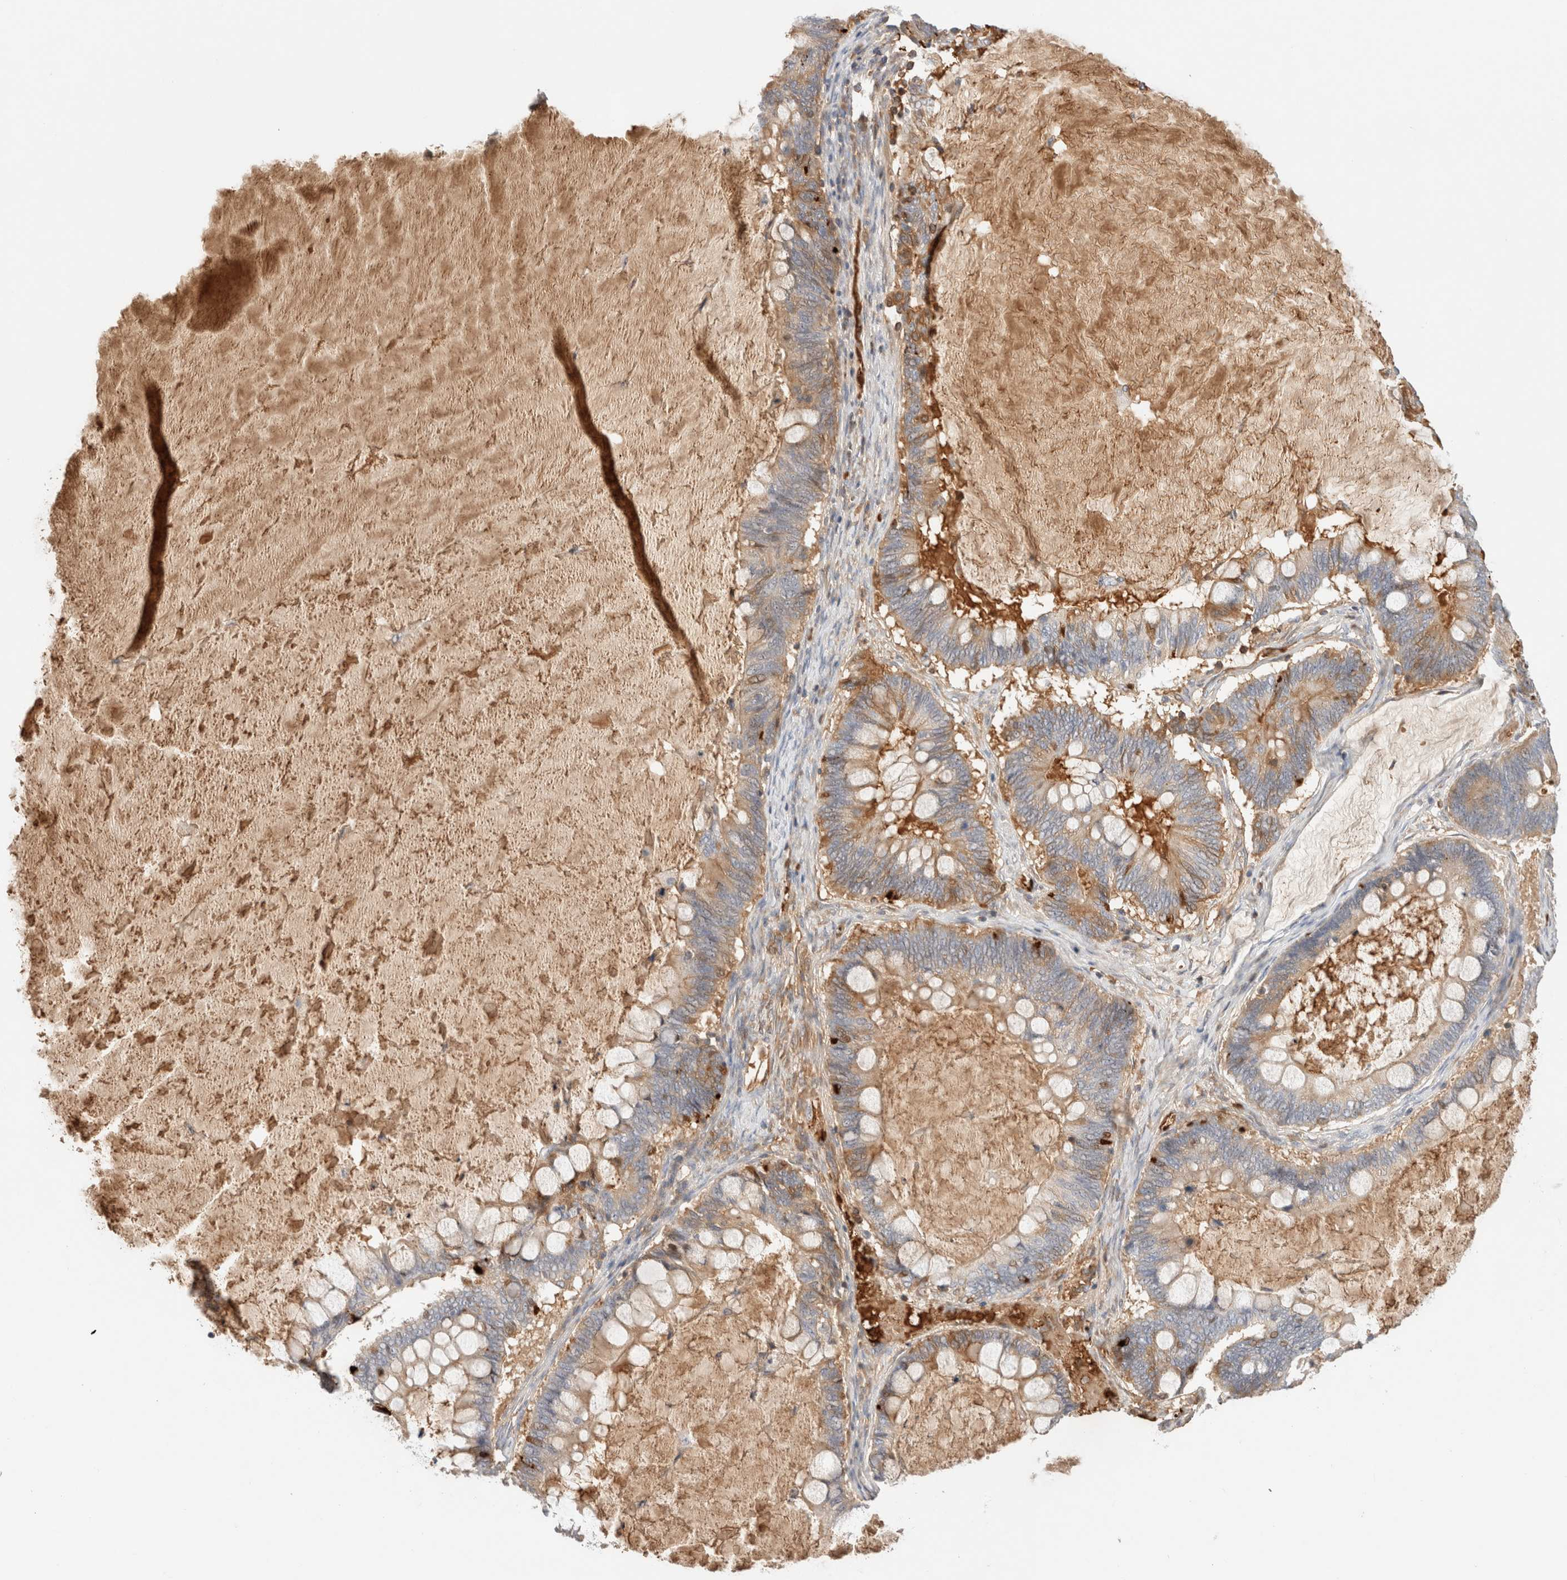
{"staining": {"intensity": "moderate", "quantity": "25%-75%", "location": "cytoplasmic/membranous"}, "tissue": "ovarian cancer", "cell_type": "Tumor cells", "image_type": "cancer", "snomed": [{"axis": "morphology", "description": "Cystadenocarcinoma, mucinous, NOS"}, {"axis": "topography", "description": "Ovary"}], "caption": "Protein expression analysis of mucinous cystadenocarcinoma (ovarian) displays moderate cytoplasmic/membranous positivity in approximately 25%-75% of tumor cells.", "gene": "MST1", "patient": {"sex": "female", "age": 61}}